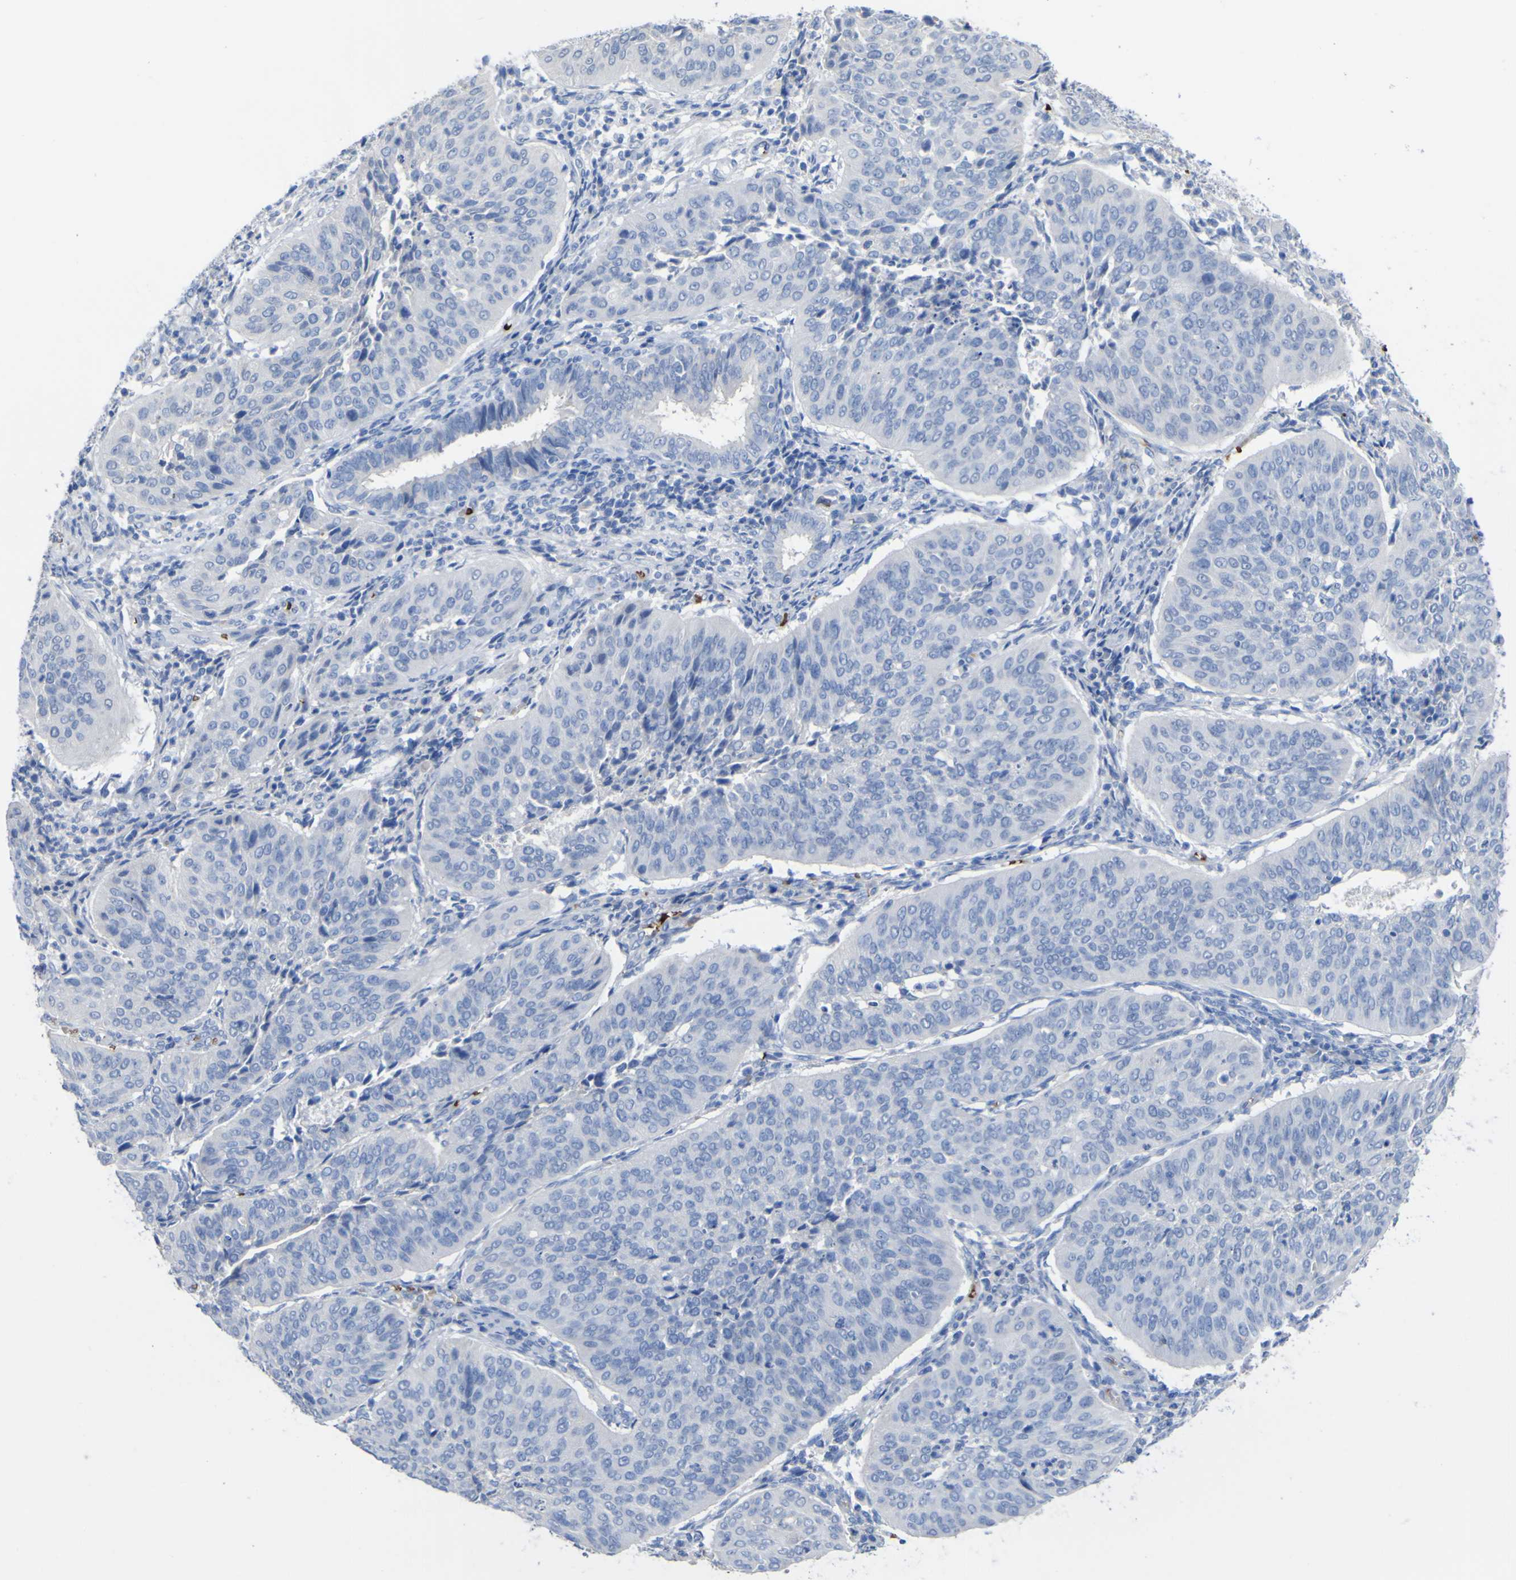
{"staining": {"intensity": "negative", "quantity": "none", "location": "none"}, "tissue": "cervical cancer", "cell_type": "Tumor cells", "image_type": "cancer", "snomed": [{"axis": "morphology", "description": "Normal tissue, NOS"}, {"axis": "morphology", "description": "Squamous cell carcinoma, NOS"}, {"axis": "topography", "description": "Cervix"}], "caption": "Protein analysis of squamous cell carcinoma (cervical) displays no significant positivity in tumor cells.", "gene": "GCM1", "patient": {"sex": "female", "age": 39}}